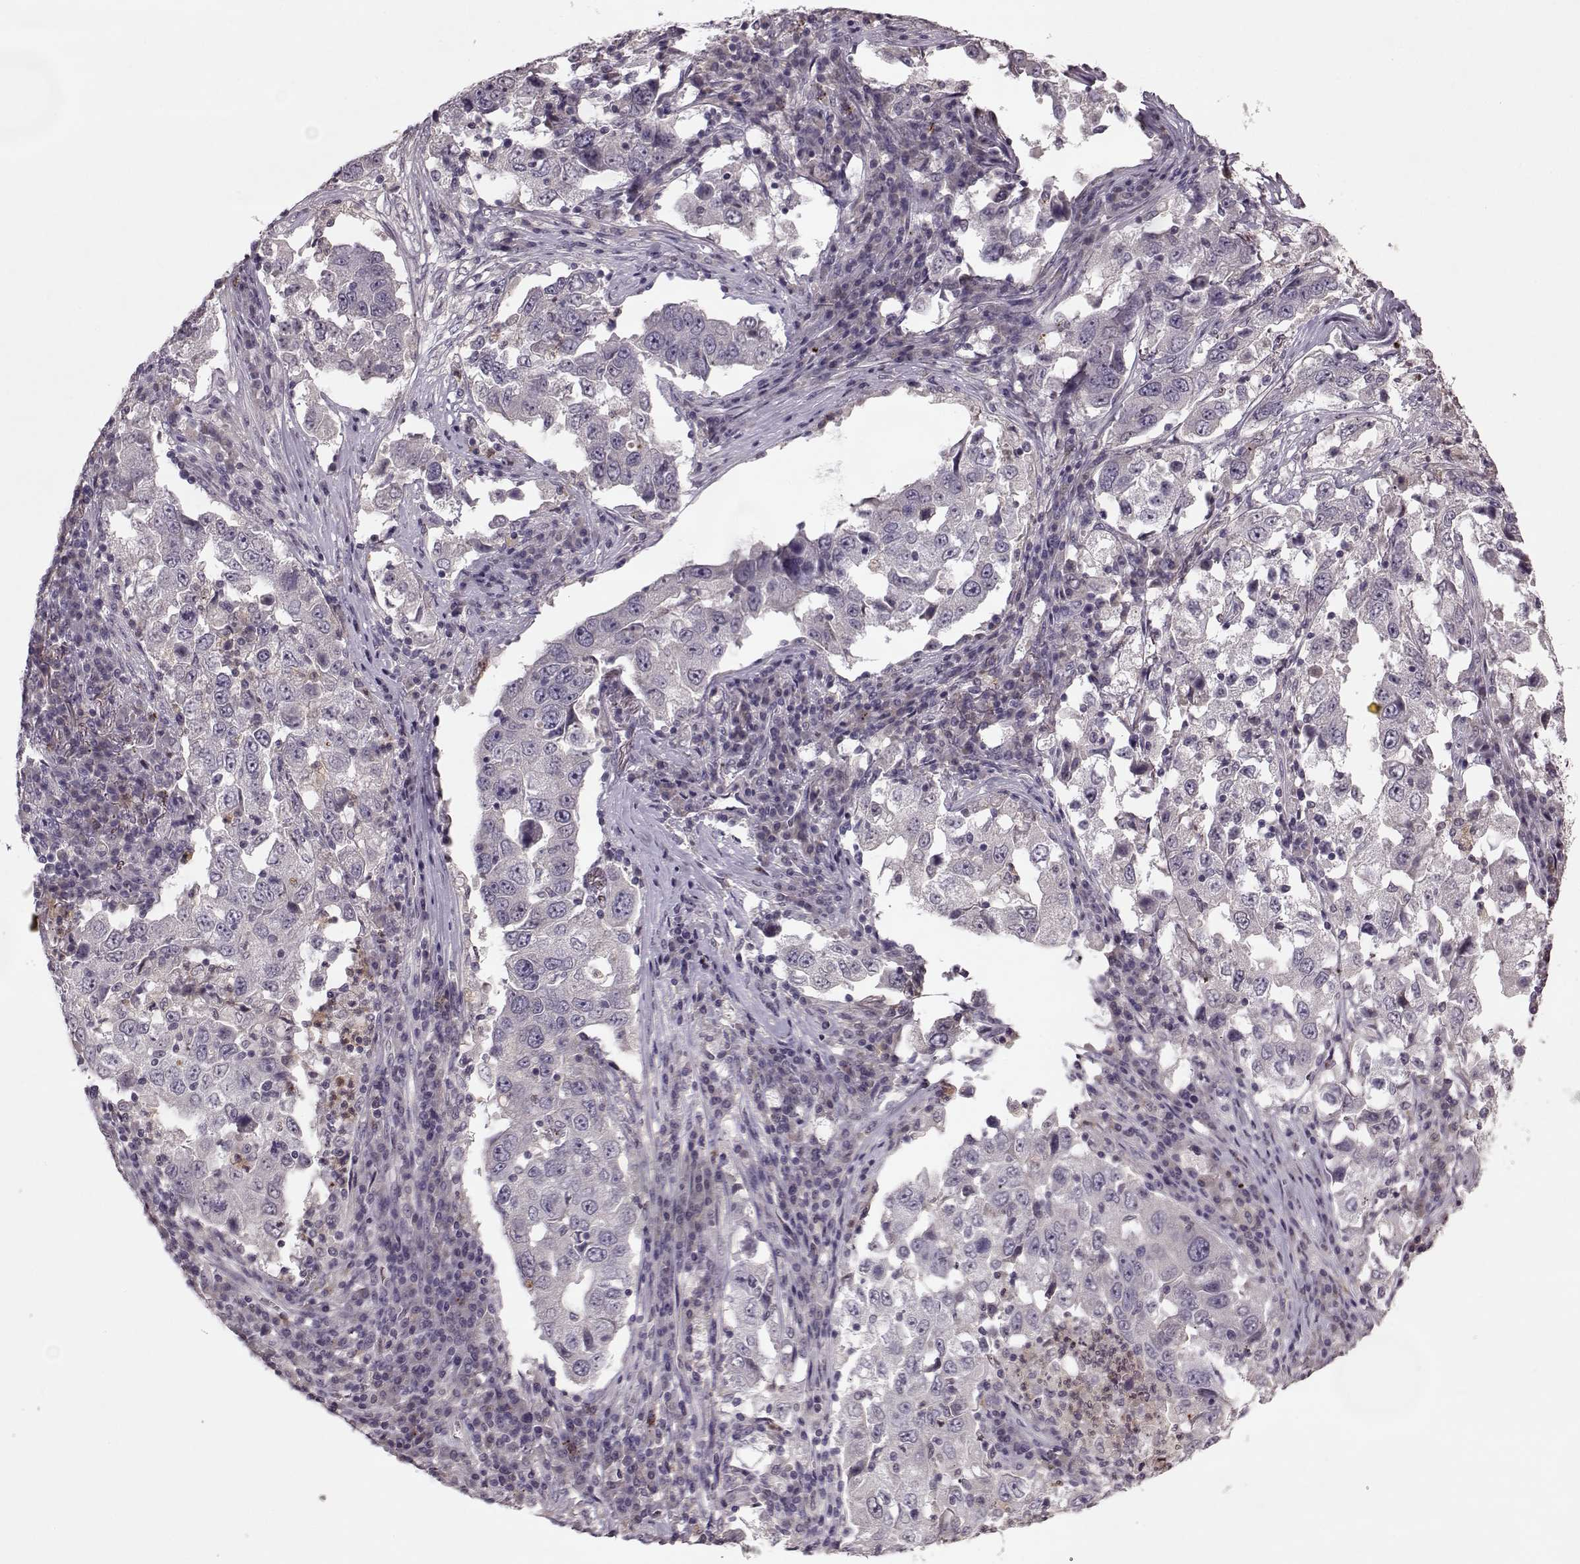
{"staining": {"intensity": "negative", "quantity": "none", "location": "none"}, "tissue": "lung cancer", "cell_type": "Tumor cells", "image_type": "cancer", "snomed": [{"axis": "morphology", "description": "Adenocarcinoma, NOS"}, {"axis": "topography", "description": "Lung"}], "caption": "Tumor cells are negative for brown protein staining in adenocarcinoma (lung).", "gene": "ACOT11", "patient": {"sex": "male", "age": 73}}